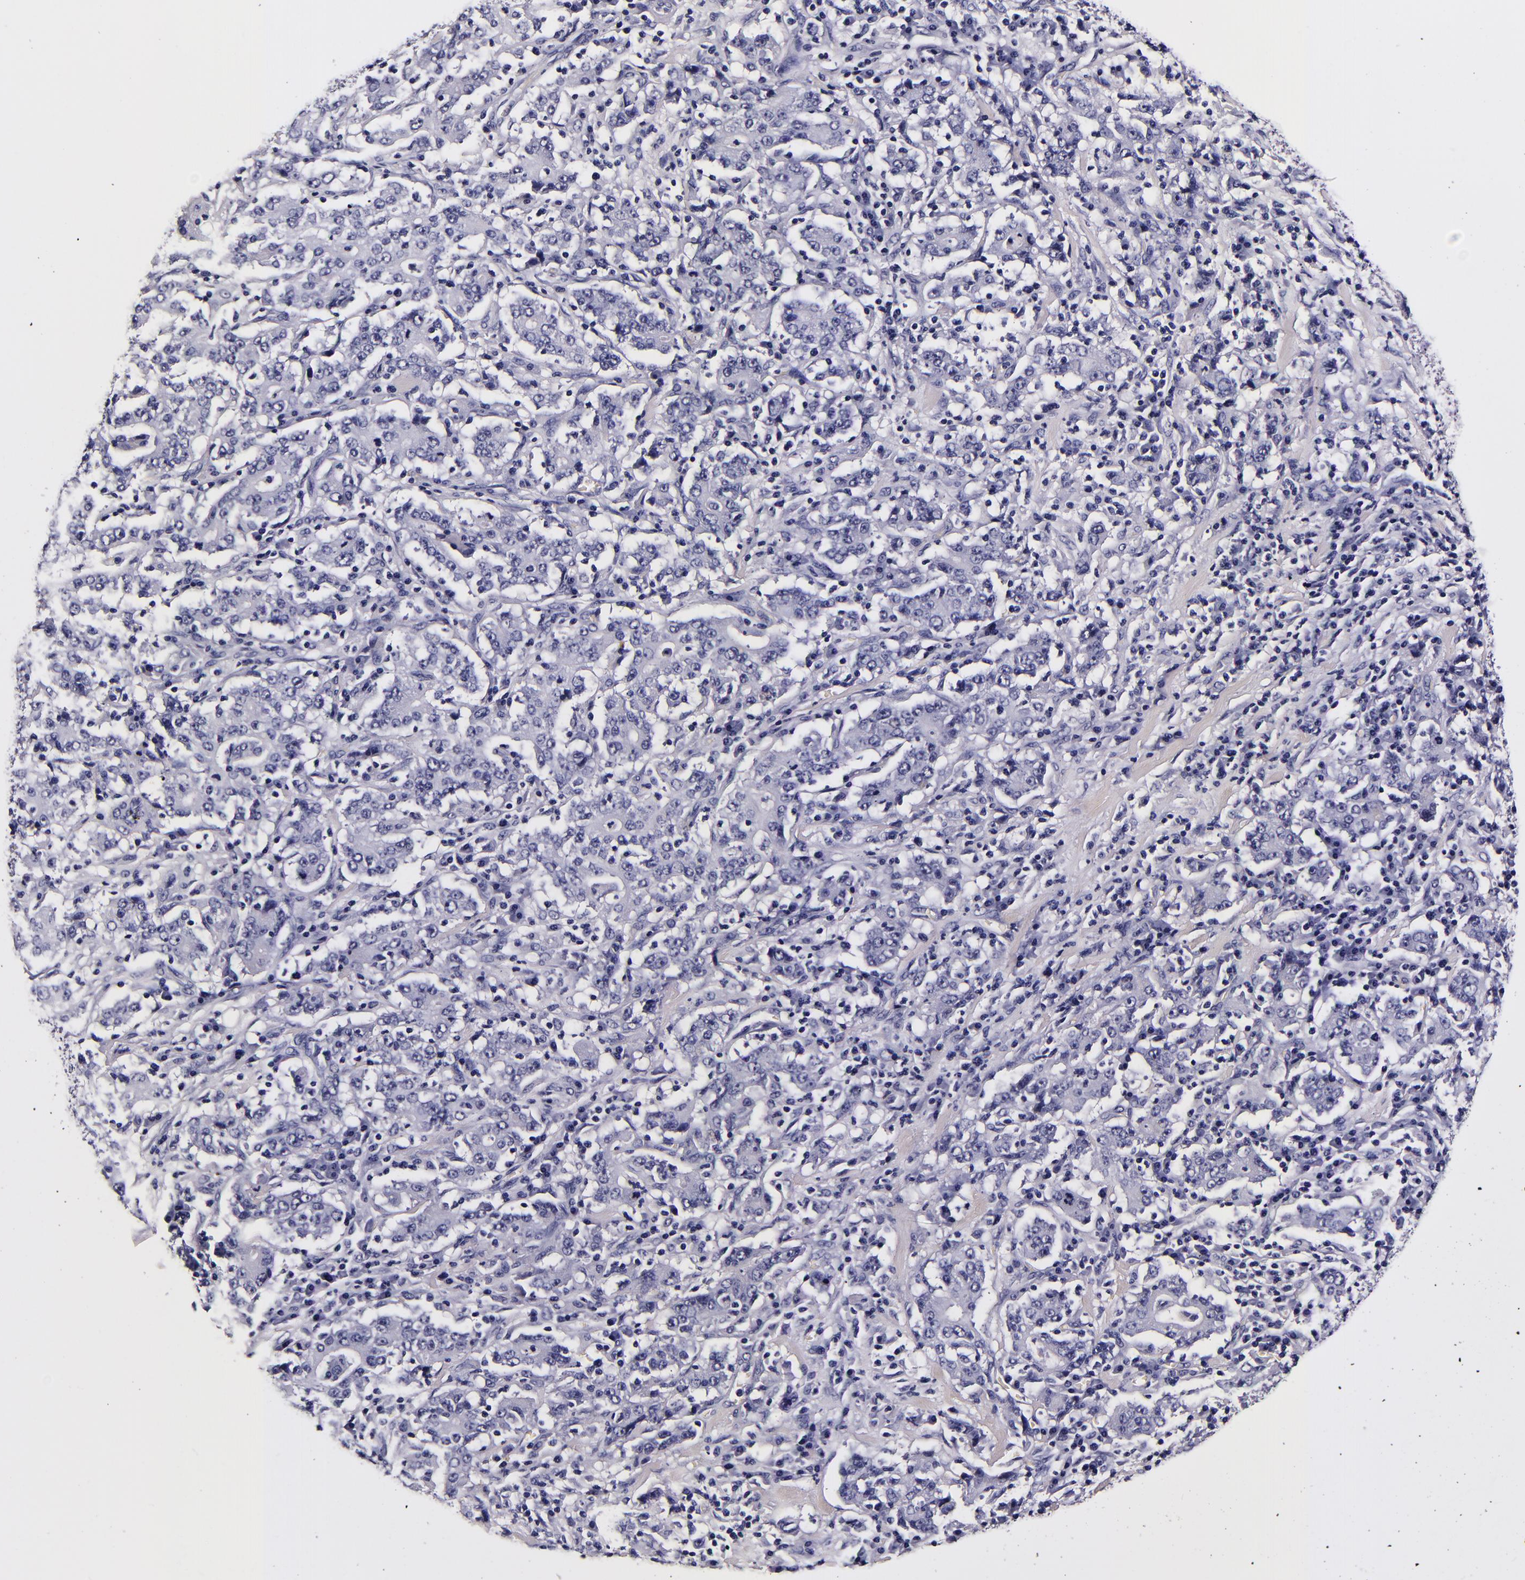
{"staining": {"intensity": "negative", "quantity": "none", "location": "none"}, "tissue": "stomach cancer", "cell_type": "Tumor cells", "image_type": "cancer", "snomed": [{"axis": "morphology", "description": "Normal tissue, NOS"}, {"axis": "morphology", "description": "Adenocarcinoma, NOS"}, {"axis": "topography", "description": "Stomach, upper"}, {"axis": "topography", "description": "Stomach"}], "caption": "The micrograph demonstrates no staining of tumor cells in adenocarcinoma (stomach). (DAB (3,3'-diaminobenzidine) immunohistochemistry (IHC), high magnification).", "gene": "FBN1", "patient": {"sex": "male", "age": 59}}